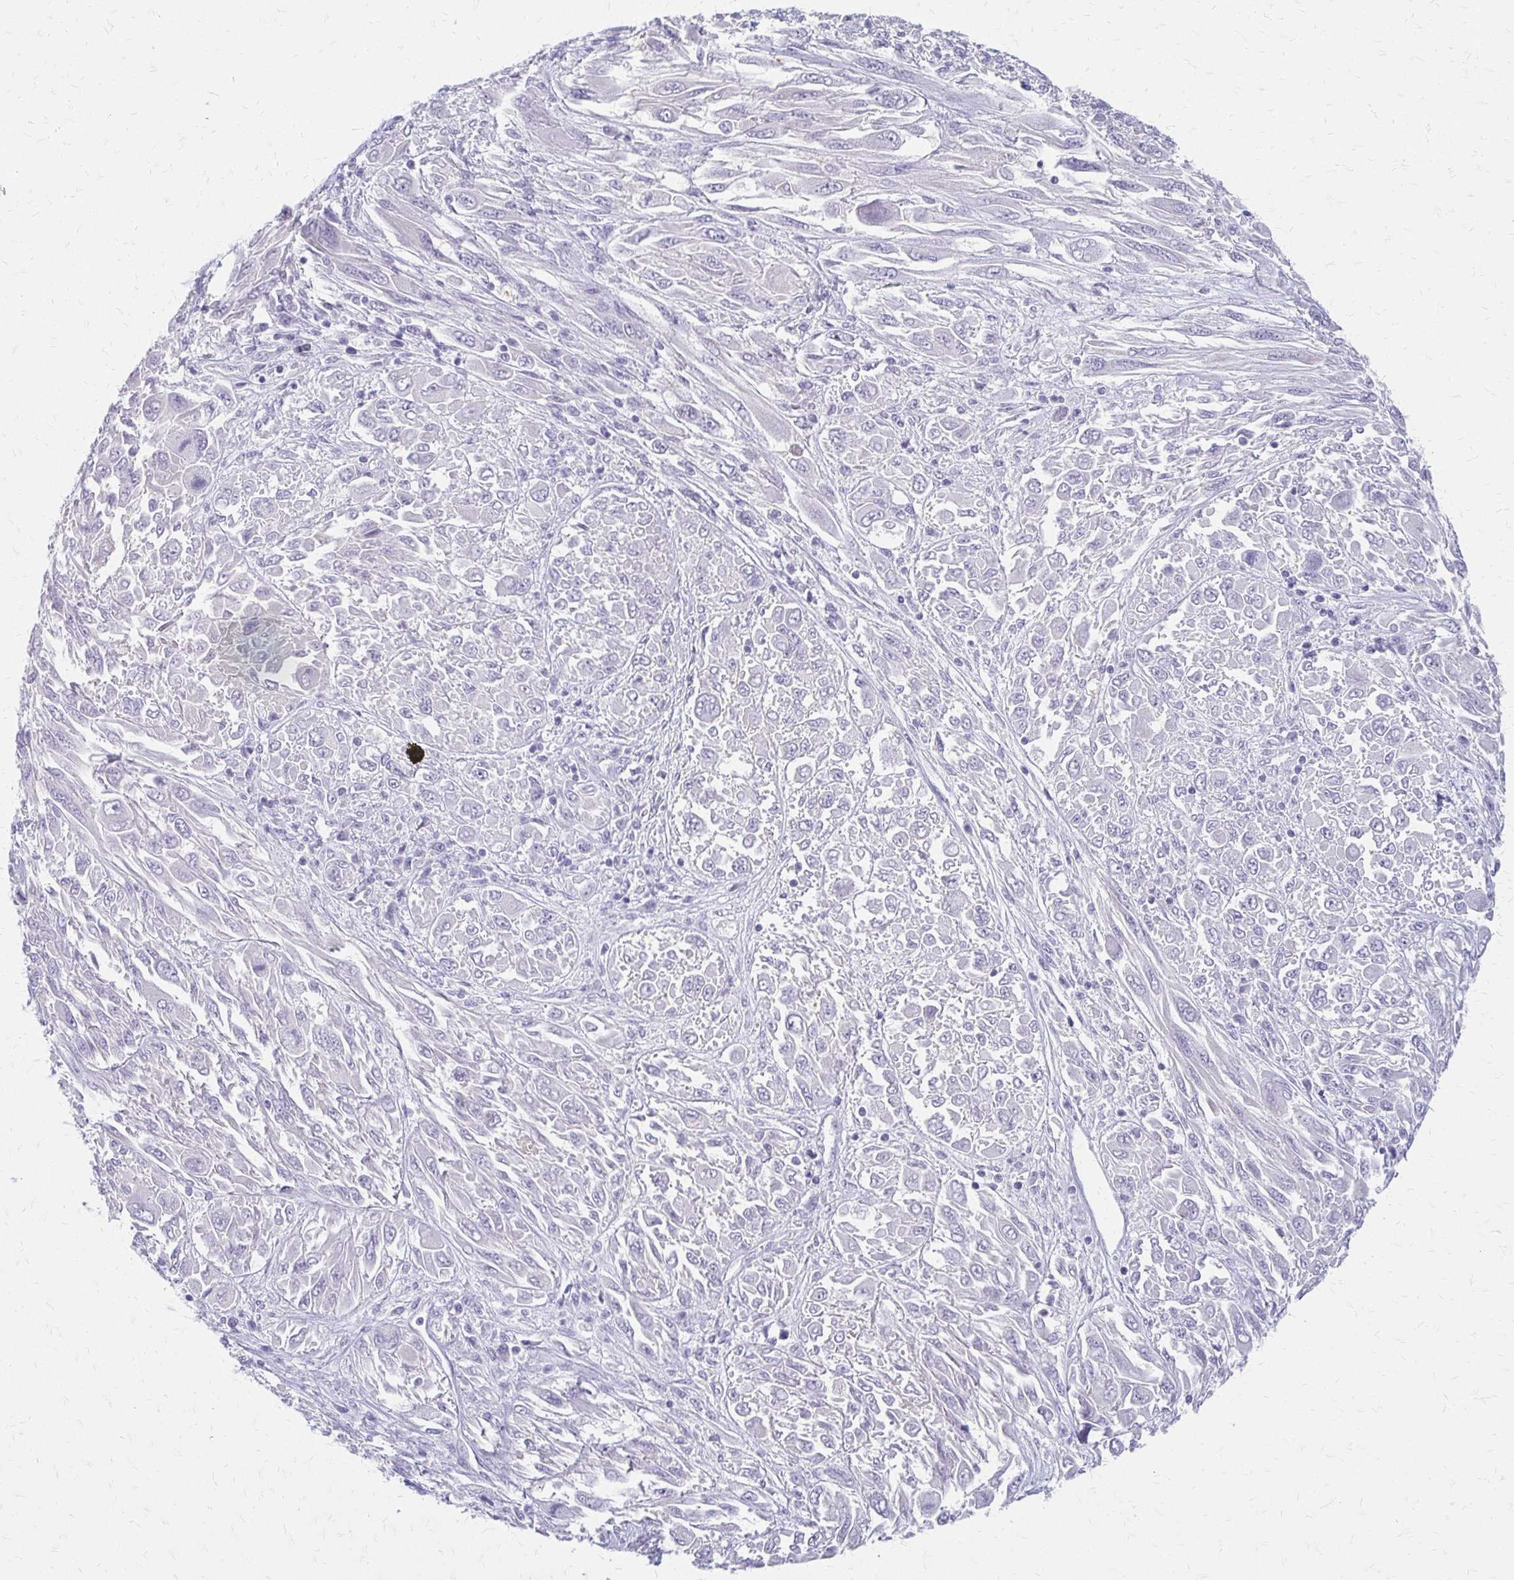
{"staining": {"intensity": "negative", "quantity": "none", "location": "none"}, "tissue": "melanoma", "cell_type": "Tumor cells", "image_type": "cancer", "snomed": [{"axis": "morphology", "description": "Malignant melanoma, NOS"}, {"axis": "topography", "description": "Skin"}], "caption": "High magnification brightfield microscopy of melanoma stained with DAB (3,3'-diaminobenzidine) (brown) and counterstained with hematoxylin (blue): tumor cells show no significant staining.", "gene": "ACP5", "patient": {"sex": "female", "age": 91}}